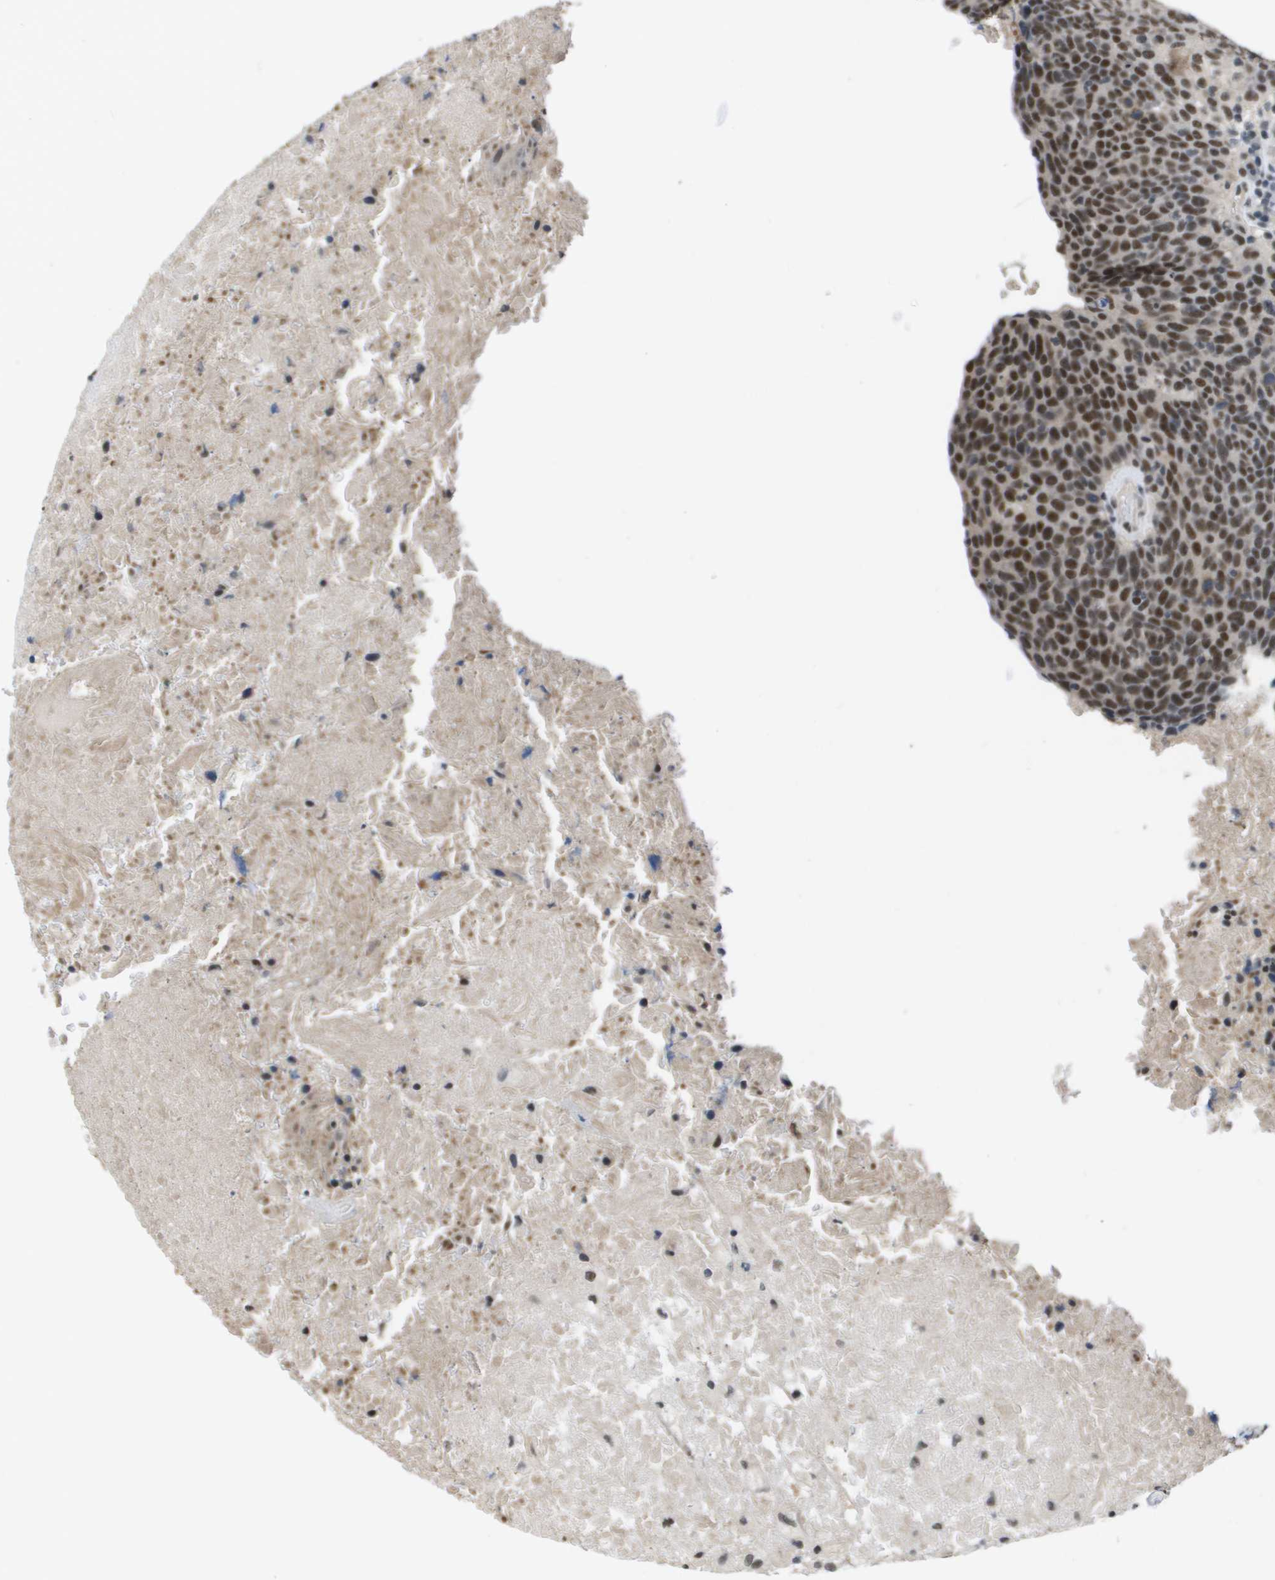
{"staining": {"intensity": "moderate", "quantity": ">75%", "location": "nuclear"}, "tissue": "head and neck cancer", "cell_type": "Tumor cells", "image_type": "cancer", "snomed": [{"axis": "morphology", "description": "Squamous cell carcinoma, NOS"}, {"axis": "morphology", "description": "Squamous cell carcinoma, metastatic, NOS"}, {"axis": "topography", "description": "Lymph node"}, {"axis": "topography", "description": "Head-Neck"}], "caption": "The image displays immunohistochemical staining of head and neck cancer (metastatic squamous cell carcinoma). There is moderate nuclear expression is seen in about >75% of tumor cells.", "gene": "ISY1", "patient": {"sex": "male", "age": 62}}